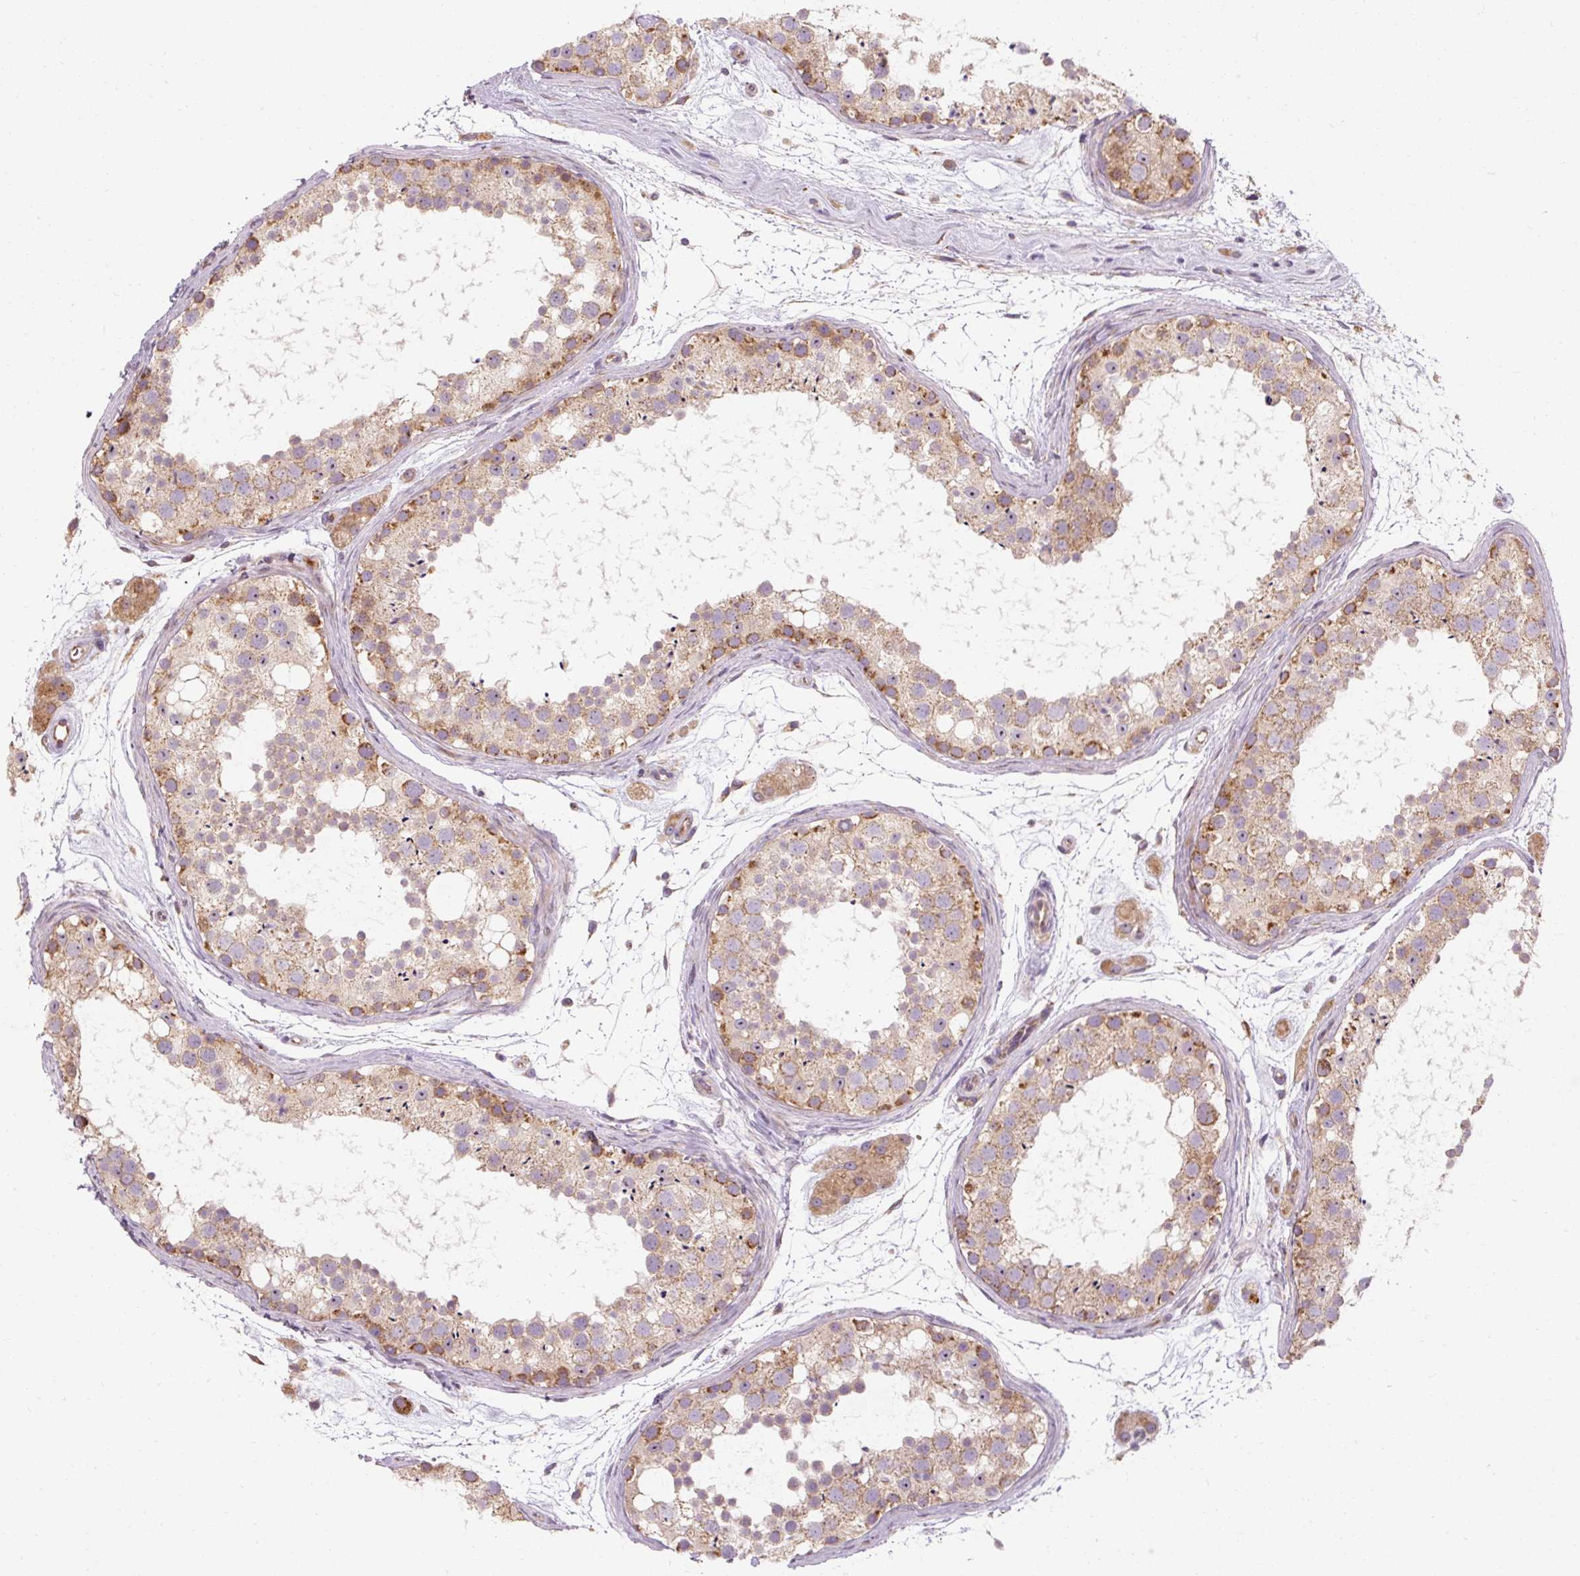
{"staining": {"intensity": "moderate", "quantity": "25%-75%", "location": "cytoplasmic/membranous"}, "tissue": "testis", "cell_type": "Cells in seminiferous ducts", "image_type": "normal", "snomed": [{"axis": "morphology", "description": "Normal tissue, NOS"}, {"axis": "topography", "description": "Testis"}], "caption": "Protein expression analysis of normal testis shows moderate cytoplasmic/membranous staining in approximately 25%-75% of cells in seminiferous ducts. The staining is performed using DAB (3,3'-diaminobenzidine) brown chromogen to label protein expression. The nuclei are counter-stained blue using hematoxylin.", "gene": "PRSS48", "patient": {"sex": "male", "age": 41}}